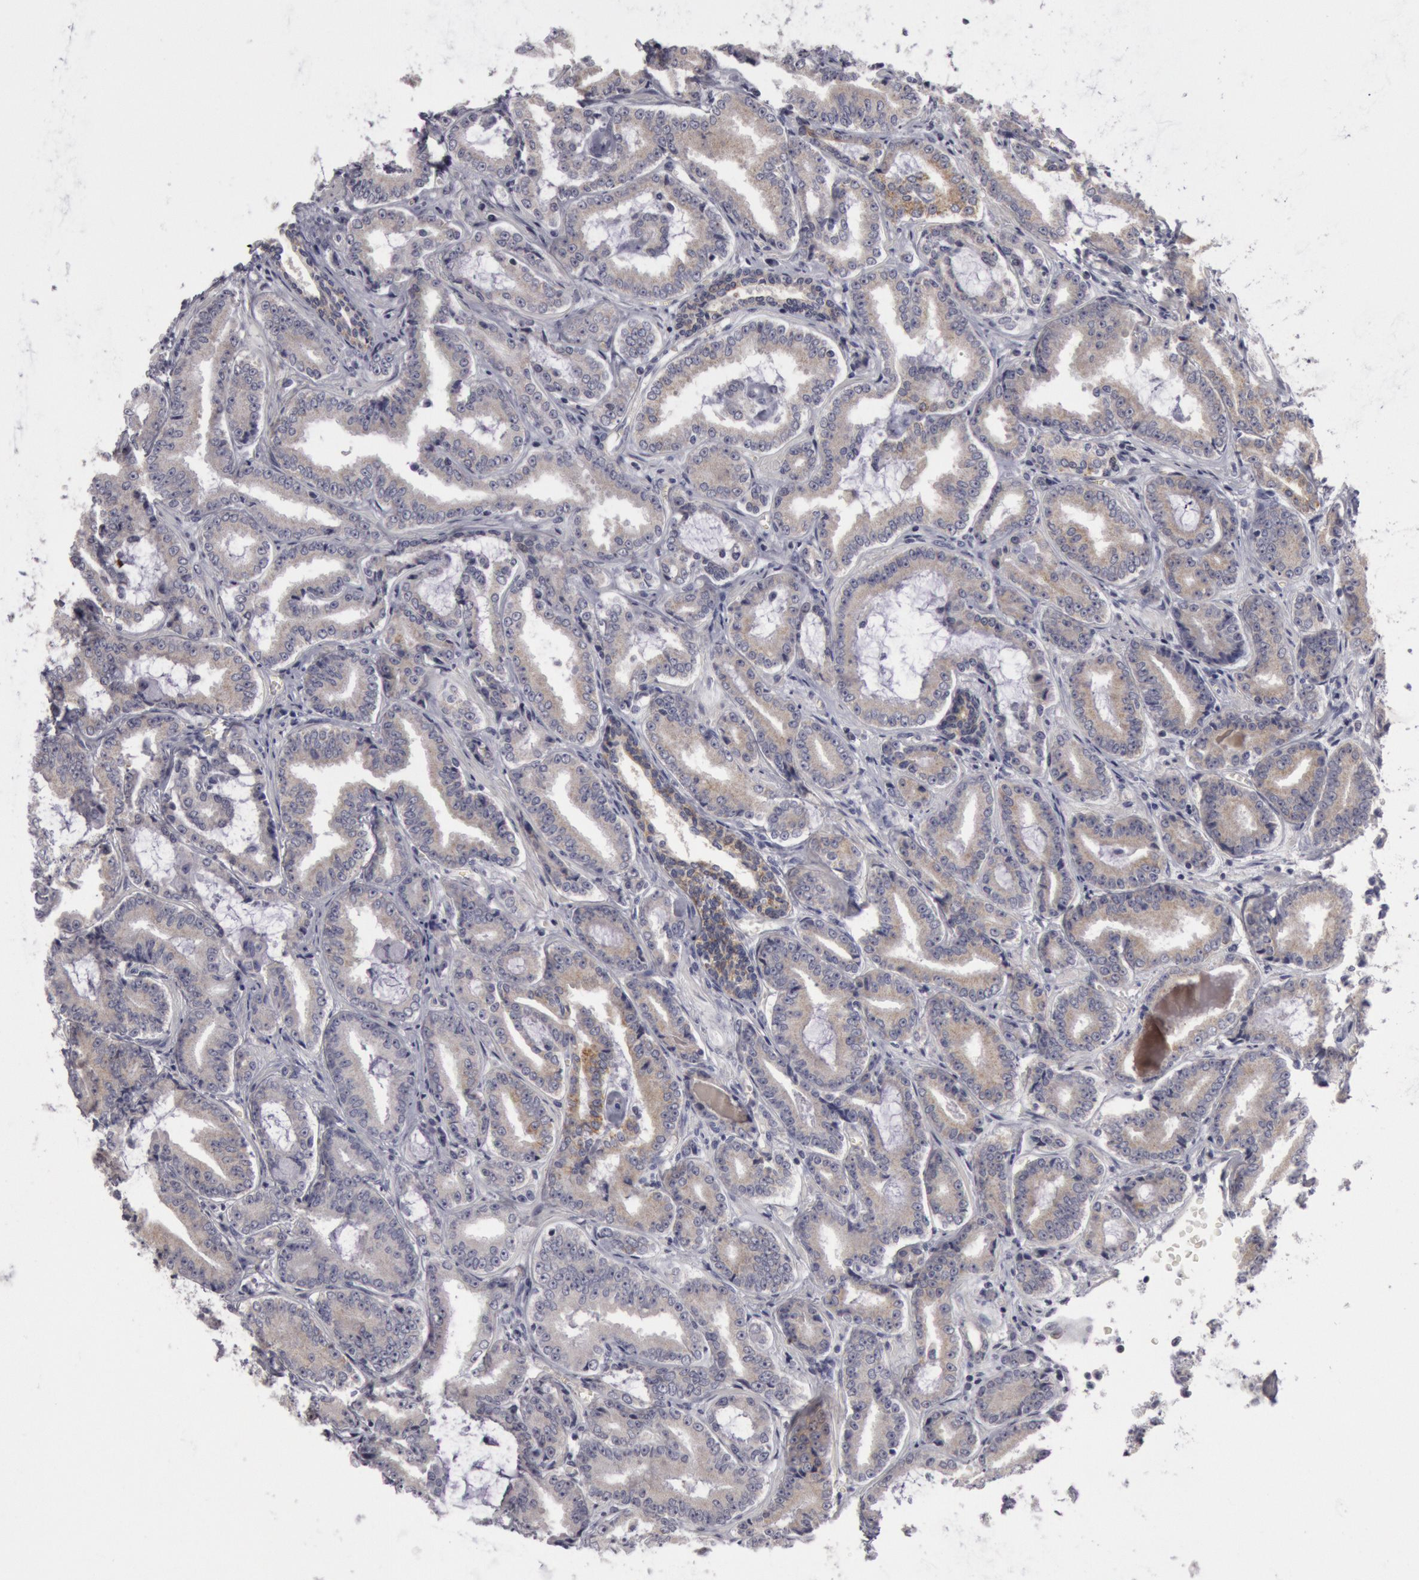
{"staining": {"intensity": "weak", "quantity": "25%-75%", "location": "cytoplasmic/membranous"}, "tissue": "prostate cancer", "cell_type": "Tumor cells", "image_type": "cancer", "snomed": [{"axis": "morphology", "description": "Adenocarcinoma, Low grade"}, {"axis": "topography", "description": "Prostate"}], "caption": "IHC (DAB) staining of prostate cancer shows weak cytoplasmic/membranous protein expression in about 25%-75% of tumor cells.", "gene": "JOSD1", "patient": {"sex": "male", "age": 65}}